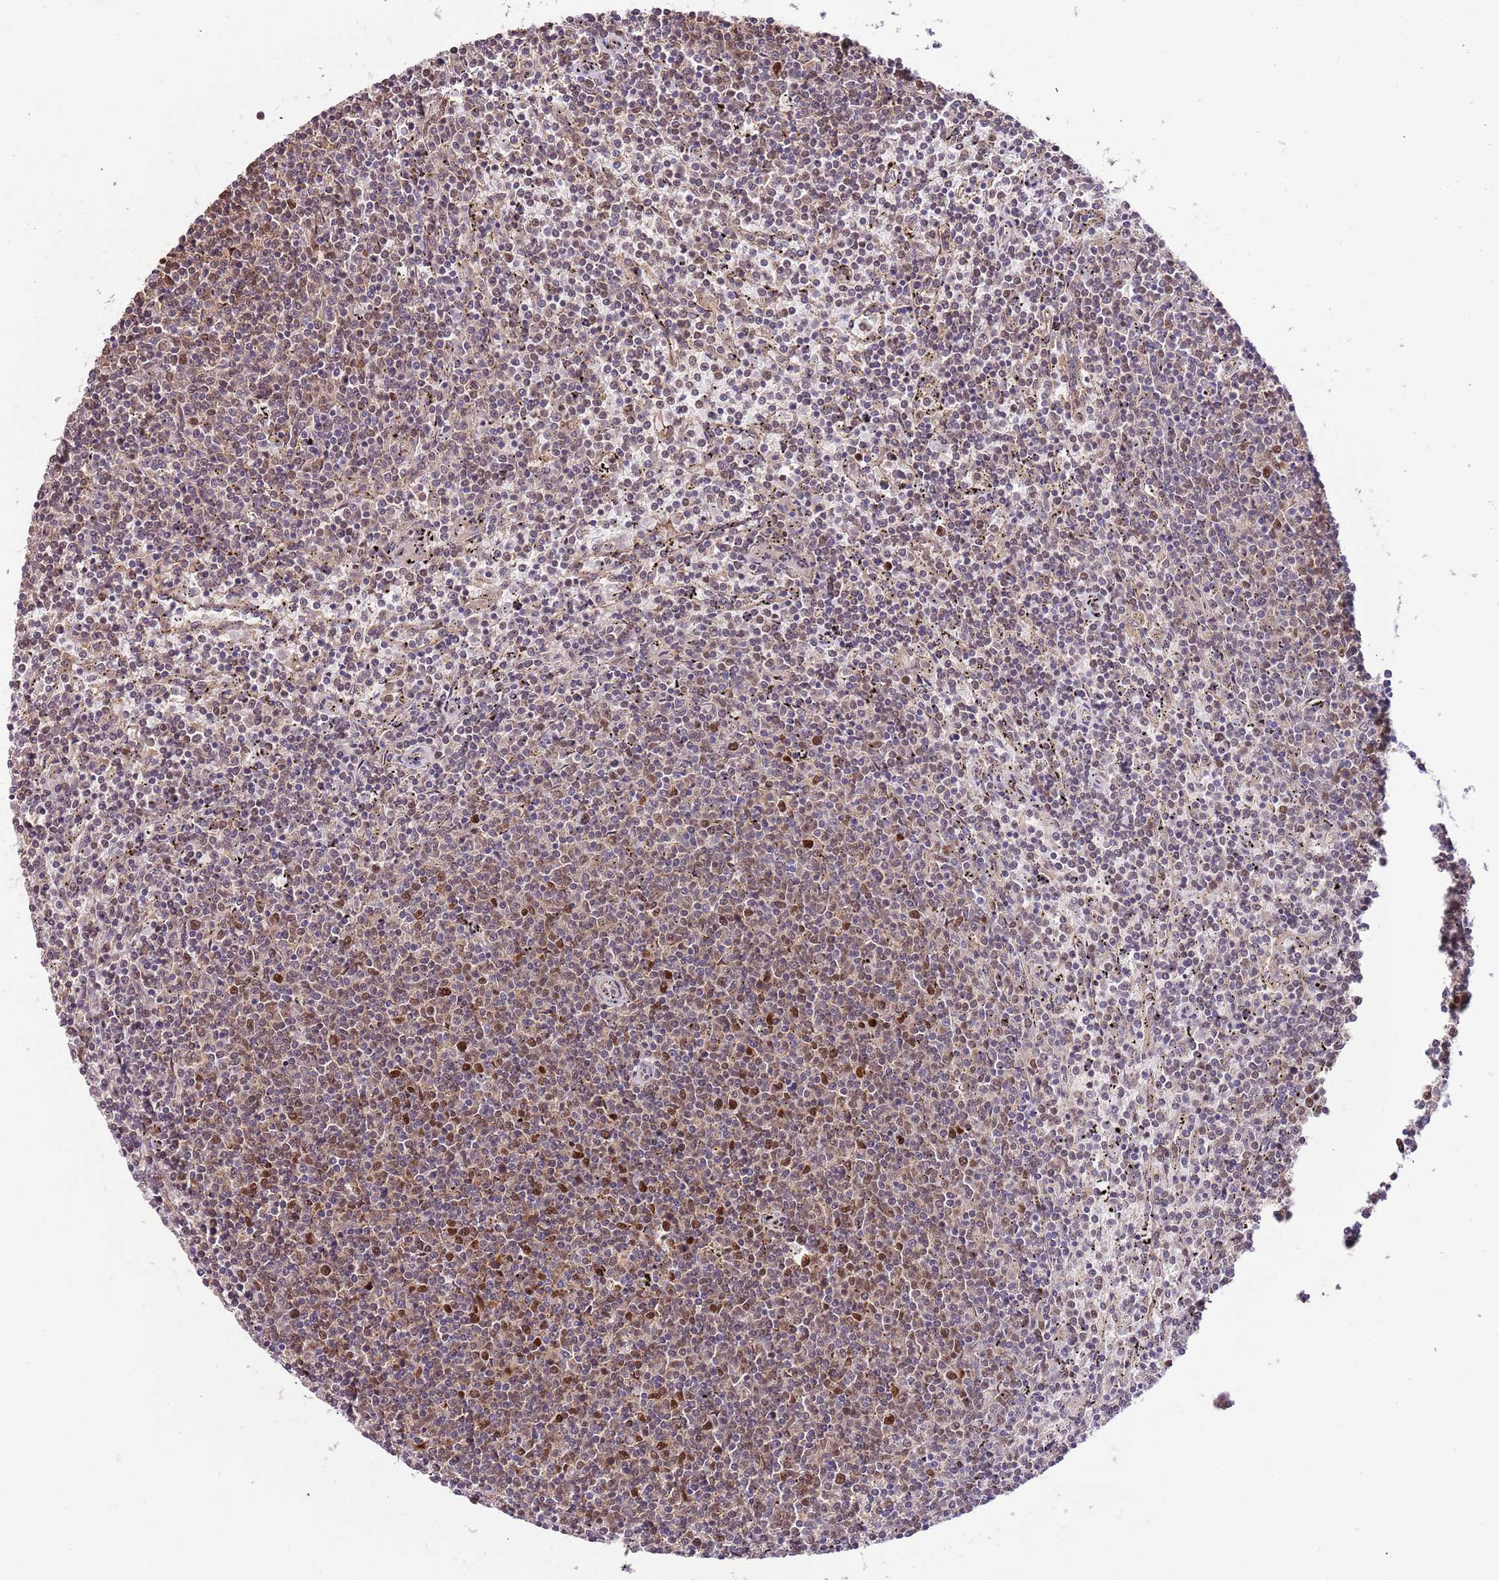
{"staining": {"intensity": "strong", "quantity": "<25%", "location": "nuclear"}, "tissue": "lymphoma", "cell_type": "Tumor cells", "image_type": "cancer", "snomed": [{"axis": "morphology", "description": "Malignant lymphoma, non-Hodgkin's type, Low grade"}, {"axis": "topography", "description": "Spleen"}], "caption": "The histopathology image demonstrates a brown stain indicating the presence of a protein in the nuclear of tumor cells in lymphoma.", "gene": "RIF1", "patient": {"sex": "female", "age": 50}}